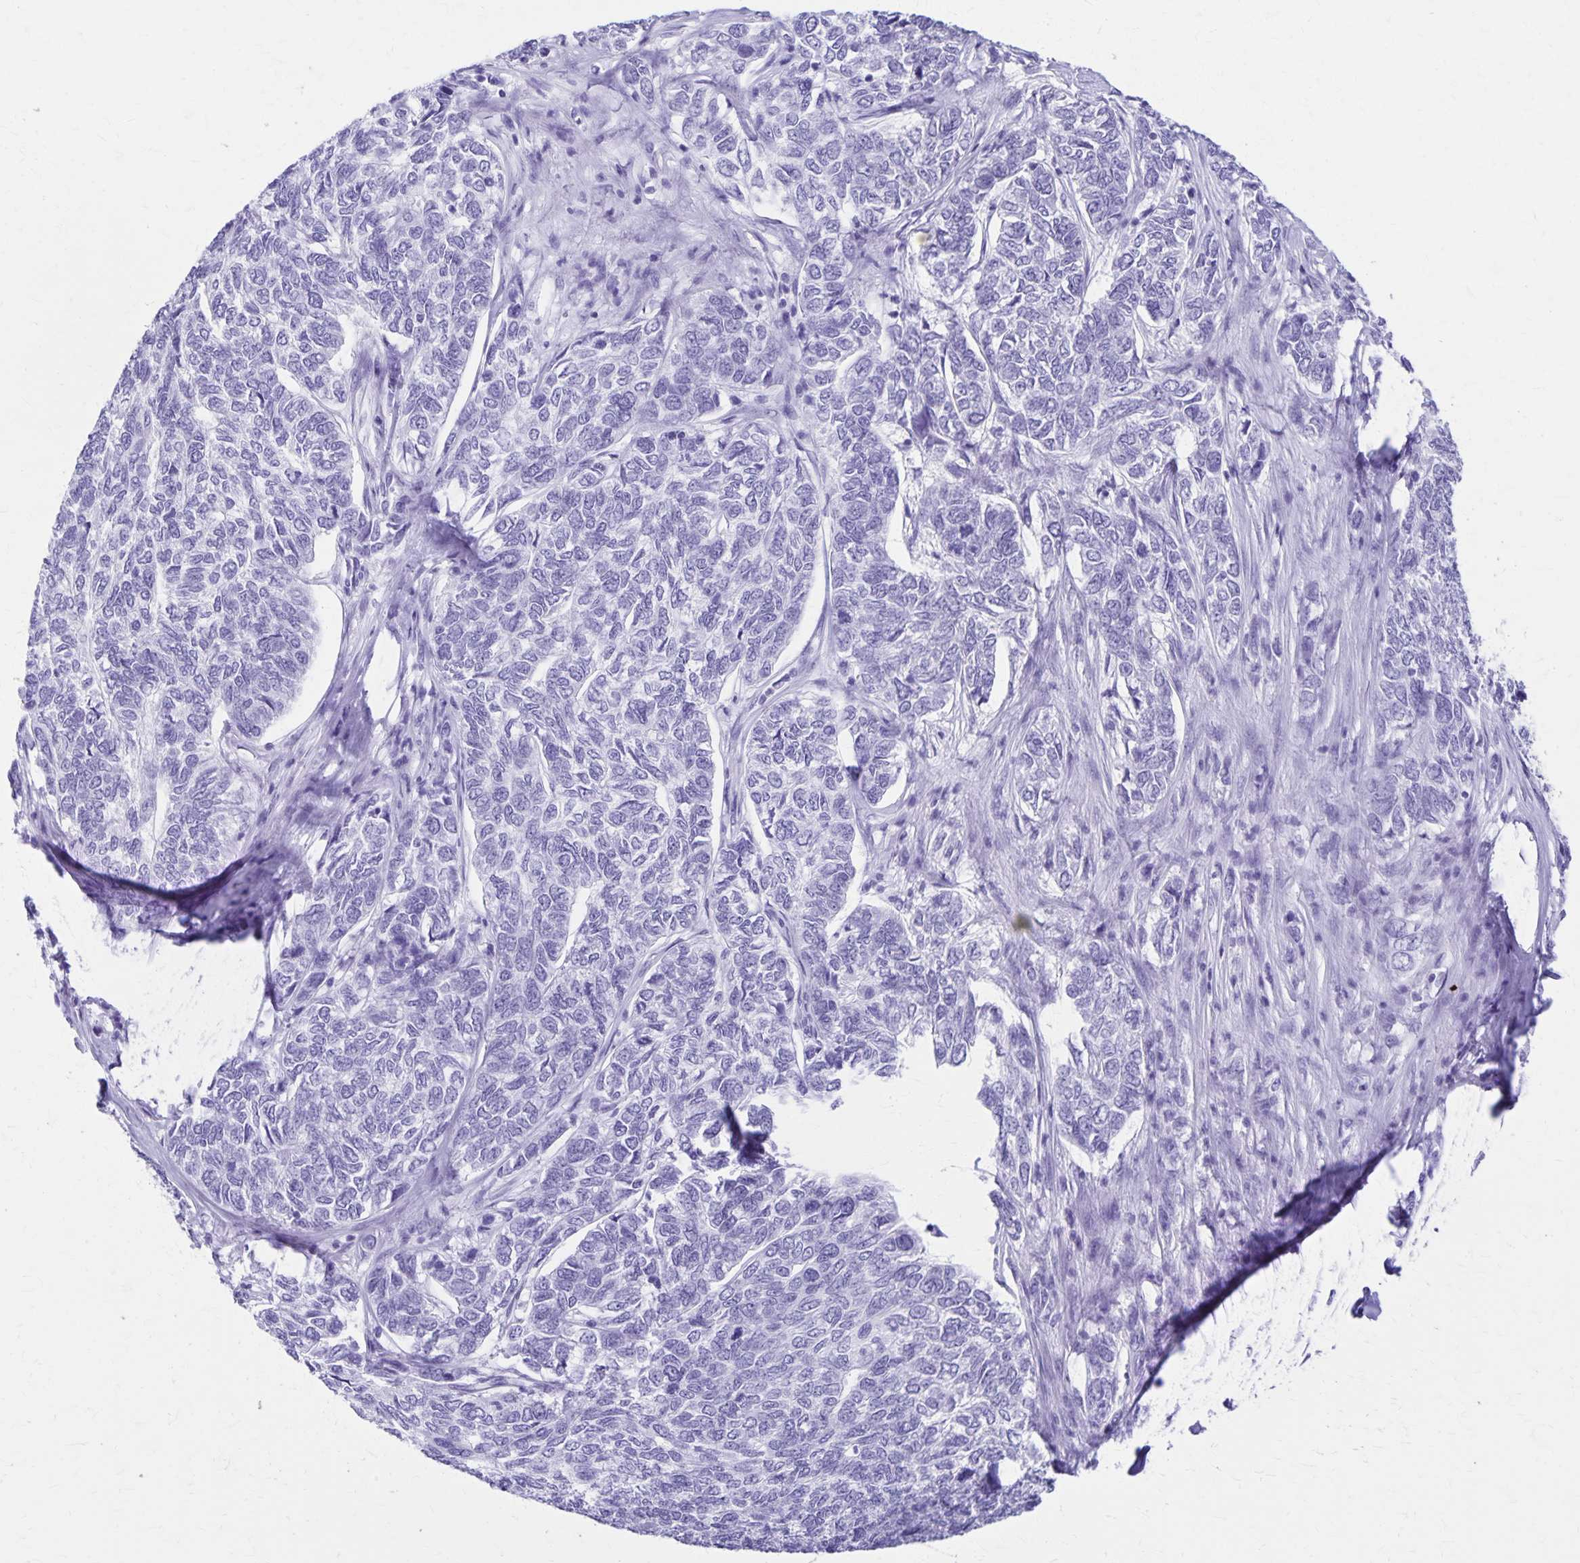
{"staining": {"intensity": "negative", "quantity": "none", "location": "none"}, "tissue": "skin cancer", "cell_type": "Tumor cells", "image_type": "cancer", "snomed": [{"axis": "morphology", "description": "Basal cell carcinoma"}, {"axis": "topography", "description": "Skin"}], "caption": "Tumor cells show no significant protein staining in skin cancer.", "gene": "DEFA5", "patient": {"sex": "female", "age": 65}}